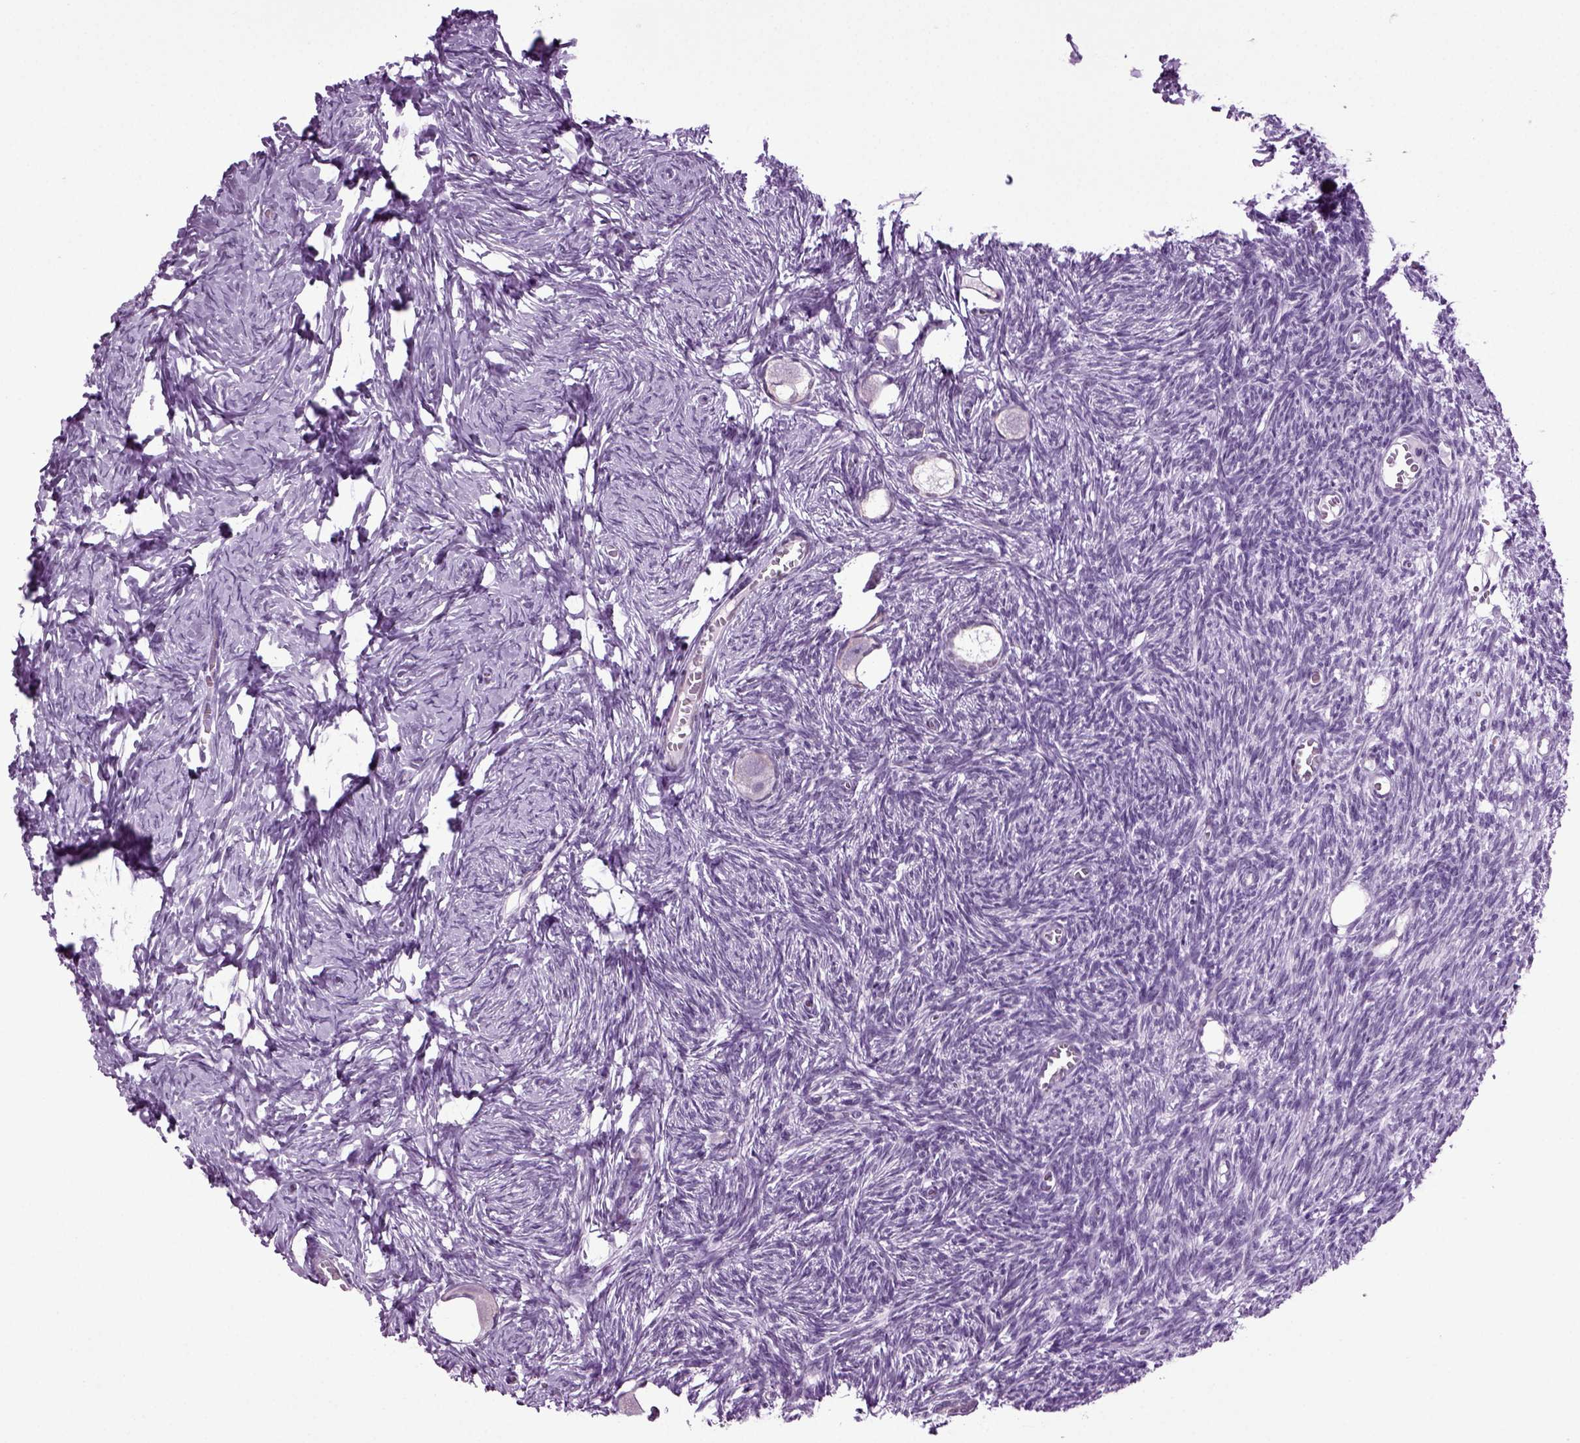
{"staining": {"intensity": "negative", "quantity": "none", "location": "none"}, "tissue": "ovary", "cell_type": "Follicle cells", "image_type": "normal", "snomed": [{"axis": "morphology", "description": "Normal tissue, NOS"}, {"axis": "topography", "description": "Ovary"}], "caption": "An immunohistochemistry (IHC) histopathology image of unremarkable ovary is shown. There is no staining in follicle cells of ovary. The staining is performed using DAB brown chromogen with nuclei counter-stained in using hematoxylin.", "gene": "RFX3", "patient": {"sex": "female", "age": 27}}